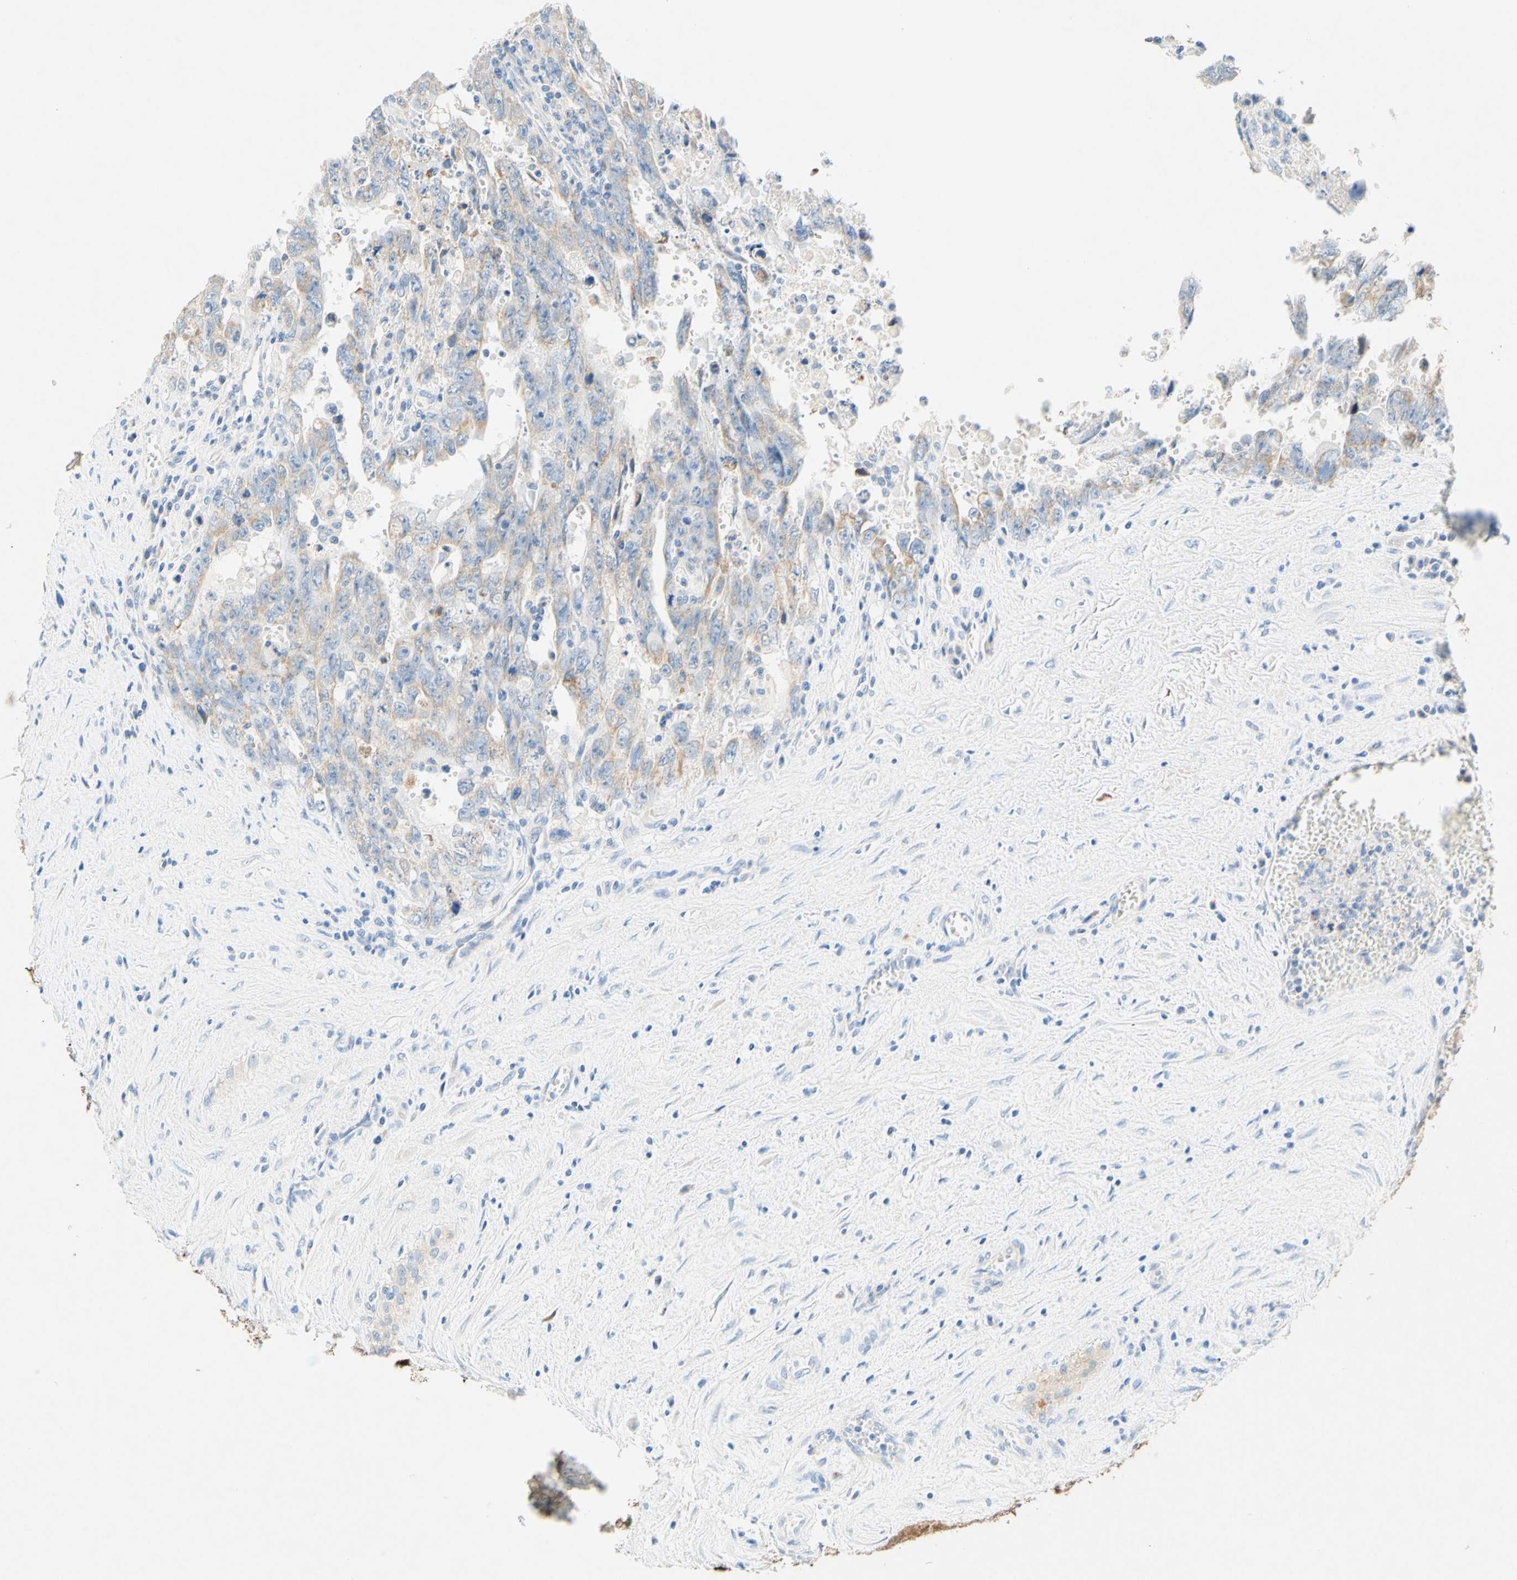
{"staining": {"intensity": "weak", "quantity": "25%-75%", "location": "cytoplasmic/membranous"}, "tissue": "testis cancer", "cell_type": "Tumor cells", "image_type": "cancer", "snomed": [{"axis": "morphology", "description": "Carcinoma, Embryonal, NOS"}, {"axis": "topography", "description": "Testis"}], "caption": "Protein staining reveals weak cytoplasmic/membranous expression in about 25%-75% of tumor cells in testis cancer.", "gene": "SLC46A1", "patient": {"sex": "male", "age": 28}}